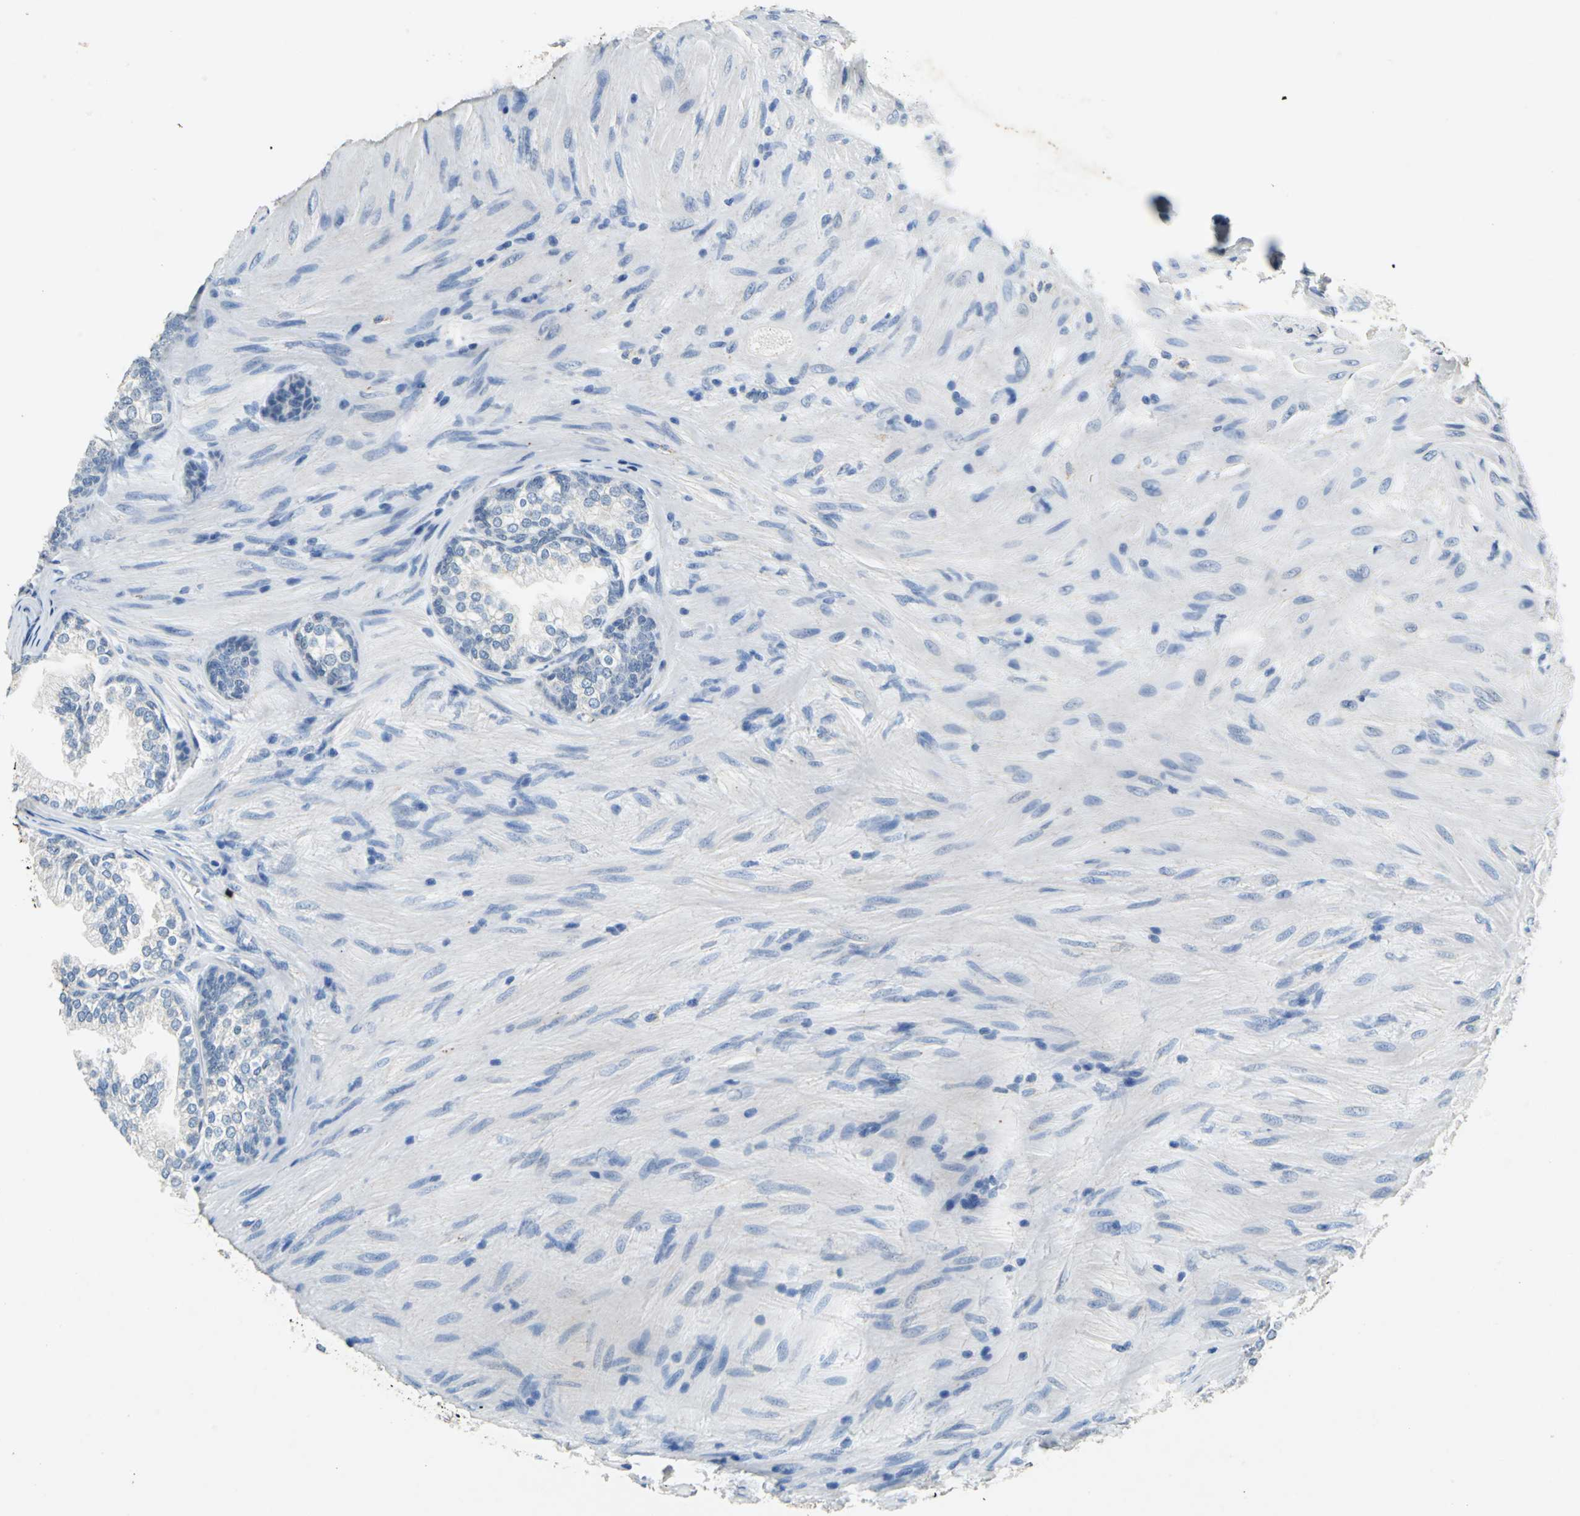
{"staining": {"intensity": "negative", "quantity": "none", "location": "none"}, "tissue": "prostate", "cell_type": "Glandular cells", "image_type": "normal", "snomed": [{"axis": "morphology", "description": "Normal tissue, NOS"}, {"axis": "topography", "description": "Prostate"}], "caption": "Immunohistochemistry of benign prostate displays no staining in glandular cells. (Stains: DAB (3,3'-diaminobenzidine) IHC with hematoxylin counter stain, Microscopy: brightfield microscopy at high magnification).", "gene": "TEX264", "patient": {"sex": "male", "age": 76}}